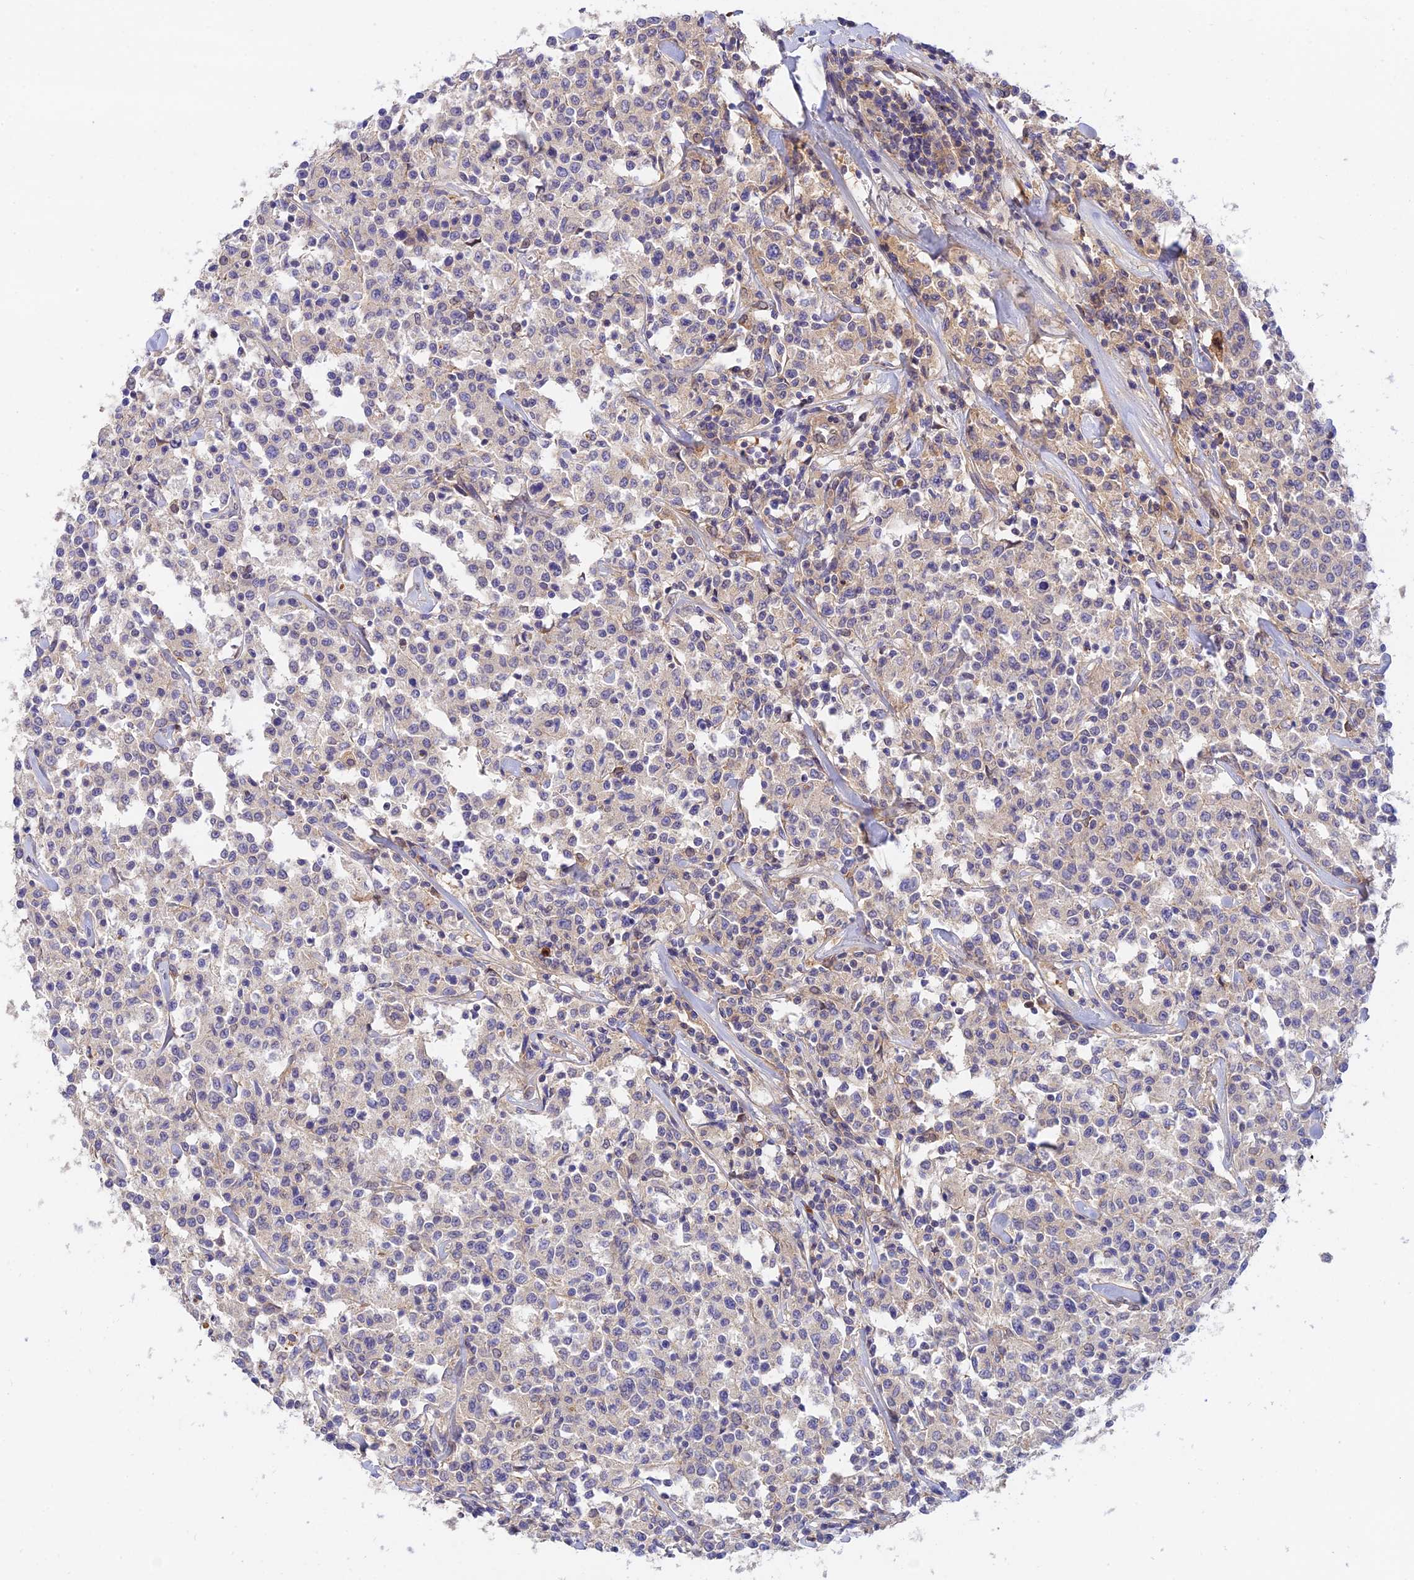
{"staining": {"intensity": "negative", "quantity": "none", "location": "none"}, "tissue": "lymphoma", "cell_type": "Tumor cells", "image_type": "cancer", "snomed": [{"axis": "morphology", "description": "Malignant lymphoma, non-Hodgkin's type, Low grade"}, {"axis": "topography", "description": "Small intestine"}], "caption": "Immunohistochemical staining of human low-grade malignant lymphoma, non-Hodgkin's type shows no significant staining in tumor cells.", "gene": "ACSM5", "patient": {"sex": "female", "age": 59}}